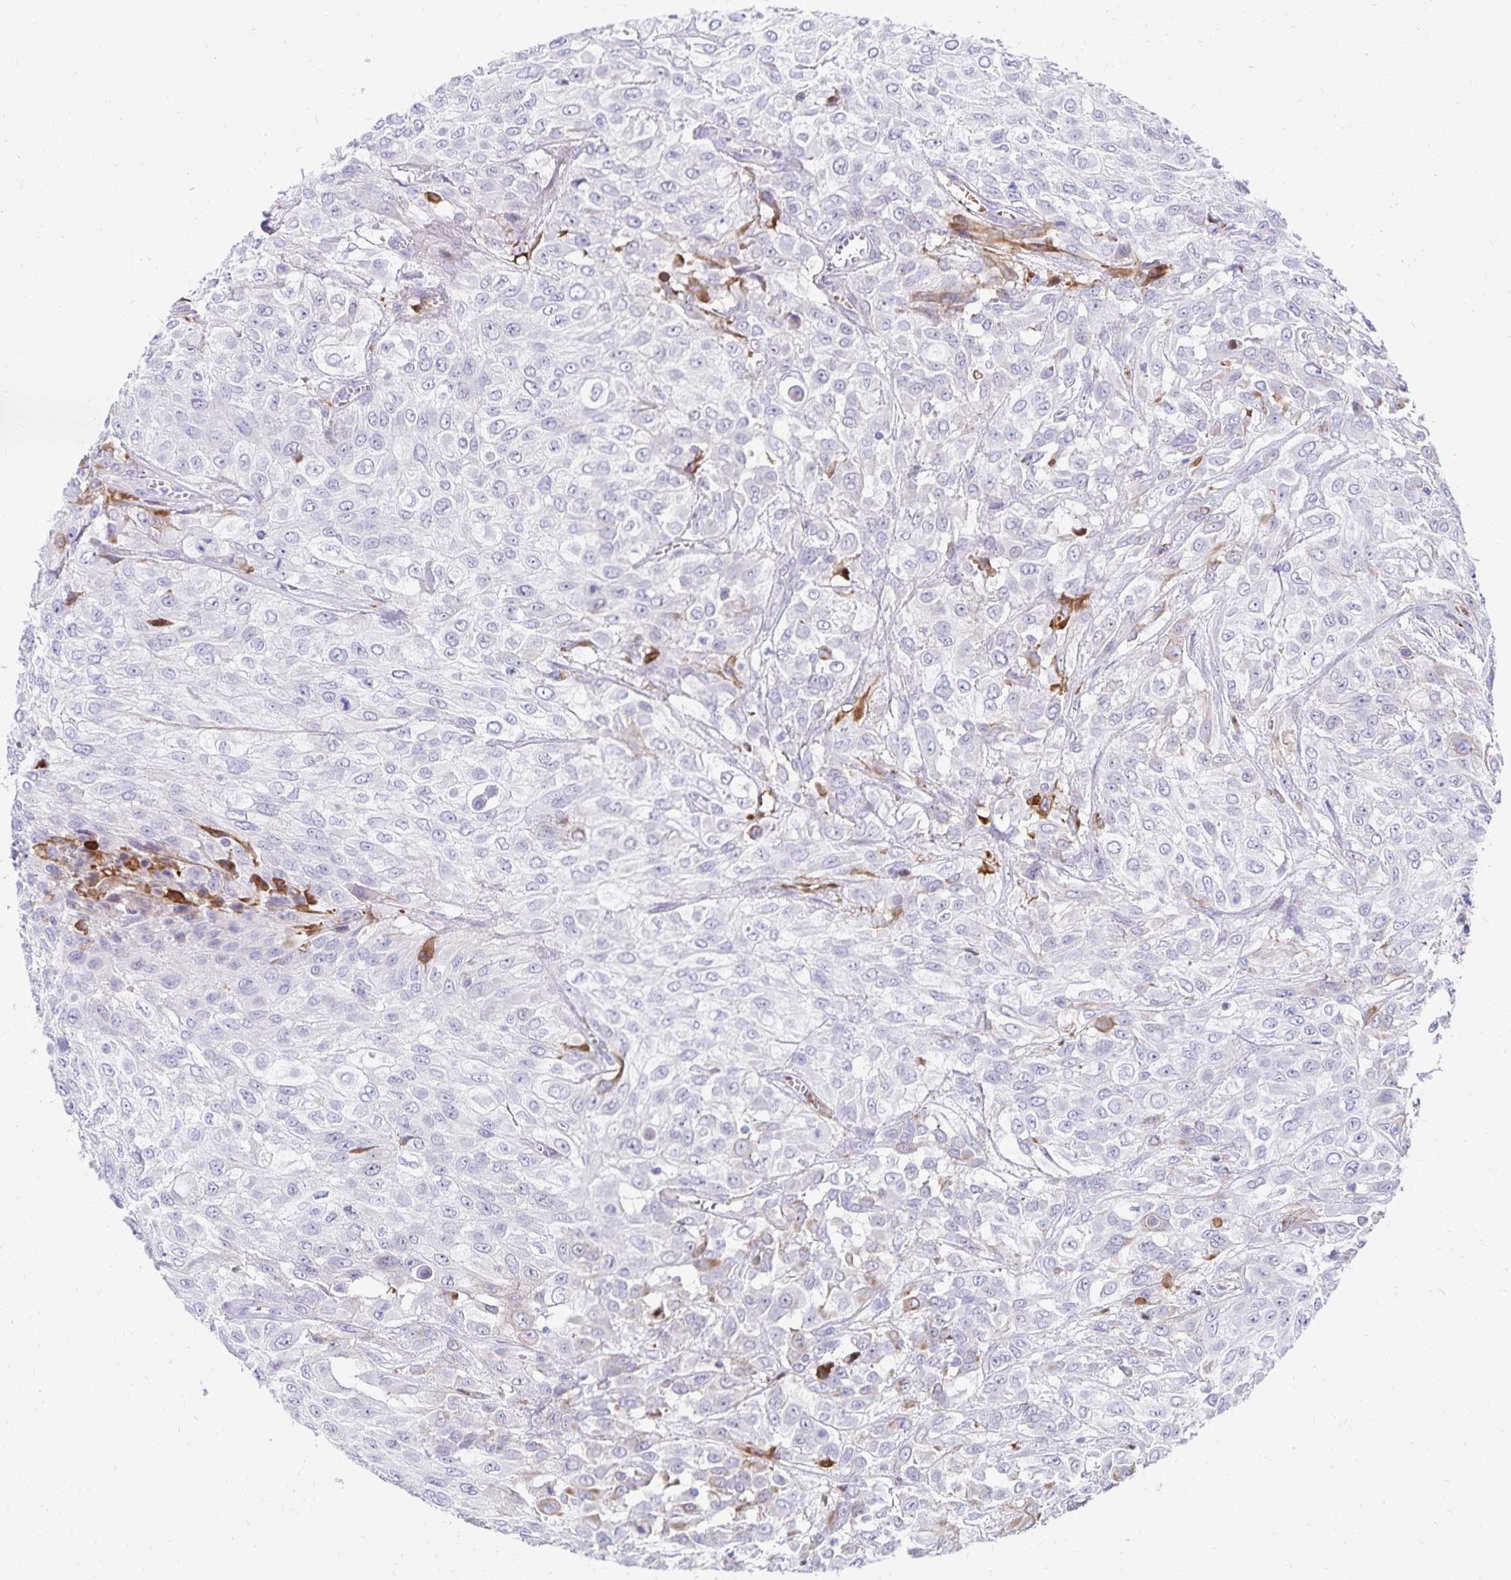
{"staining": {"intensity": "negative", "quantity": "none", "location": "none"}, "tissue": "urothelial cancer", "cell_type": "Tumor cells", "image_type": "cancer", "snomed": [{"axis": "morphology", "description": "Urothelial carcinoma, High grade"}, {"axis": "topography", "description": "Urinary bladder"}], "caption": "This is a image of immunohistochemistry staining of urothelial carcinoma (high-grade), which shows no staining in tumor cells.", "gene": "NECAP1", "patient": {"sex": "male", "age": 57}}